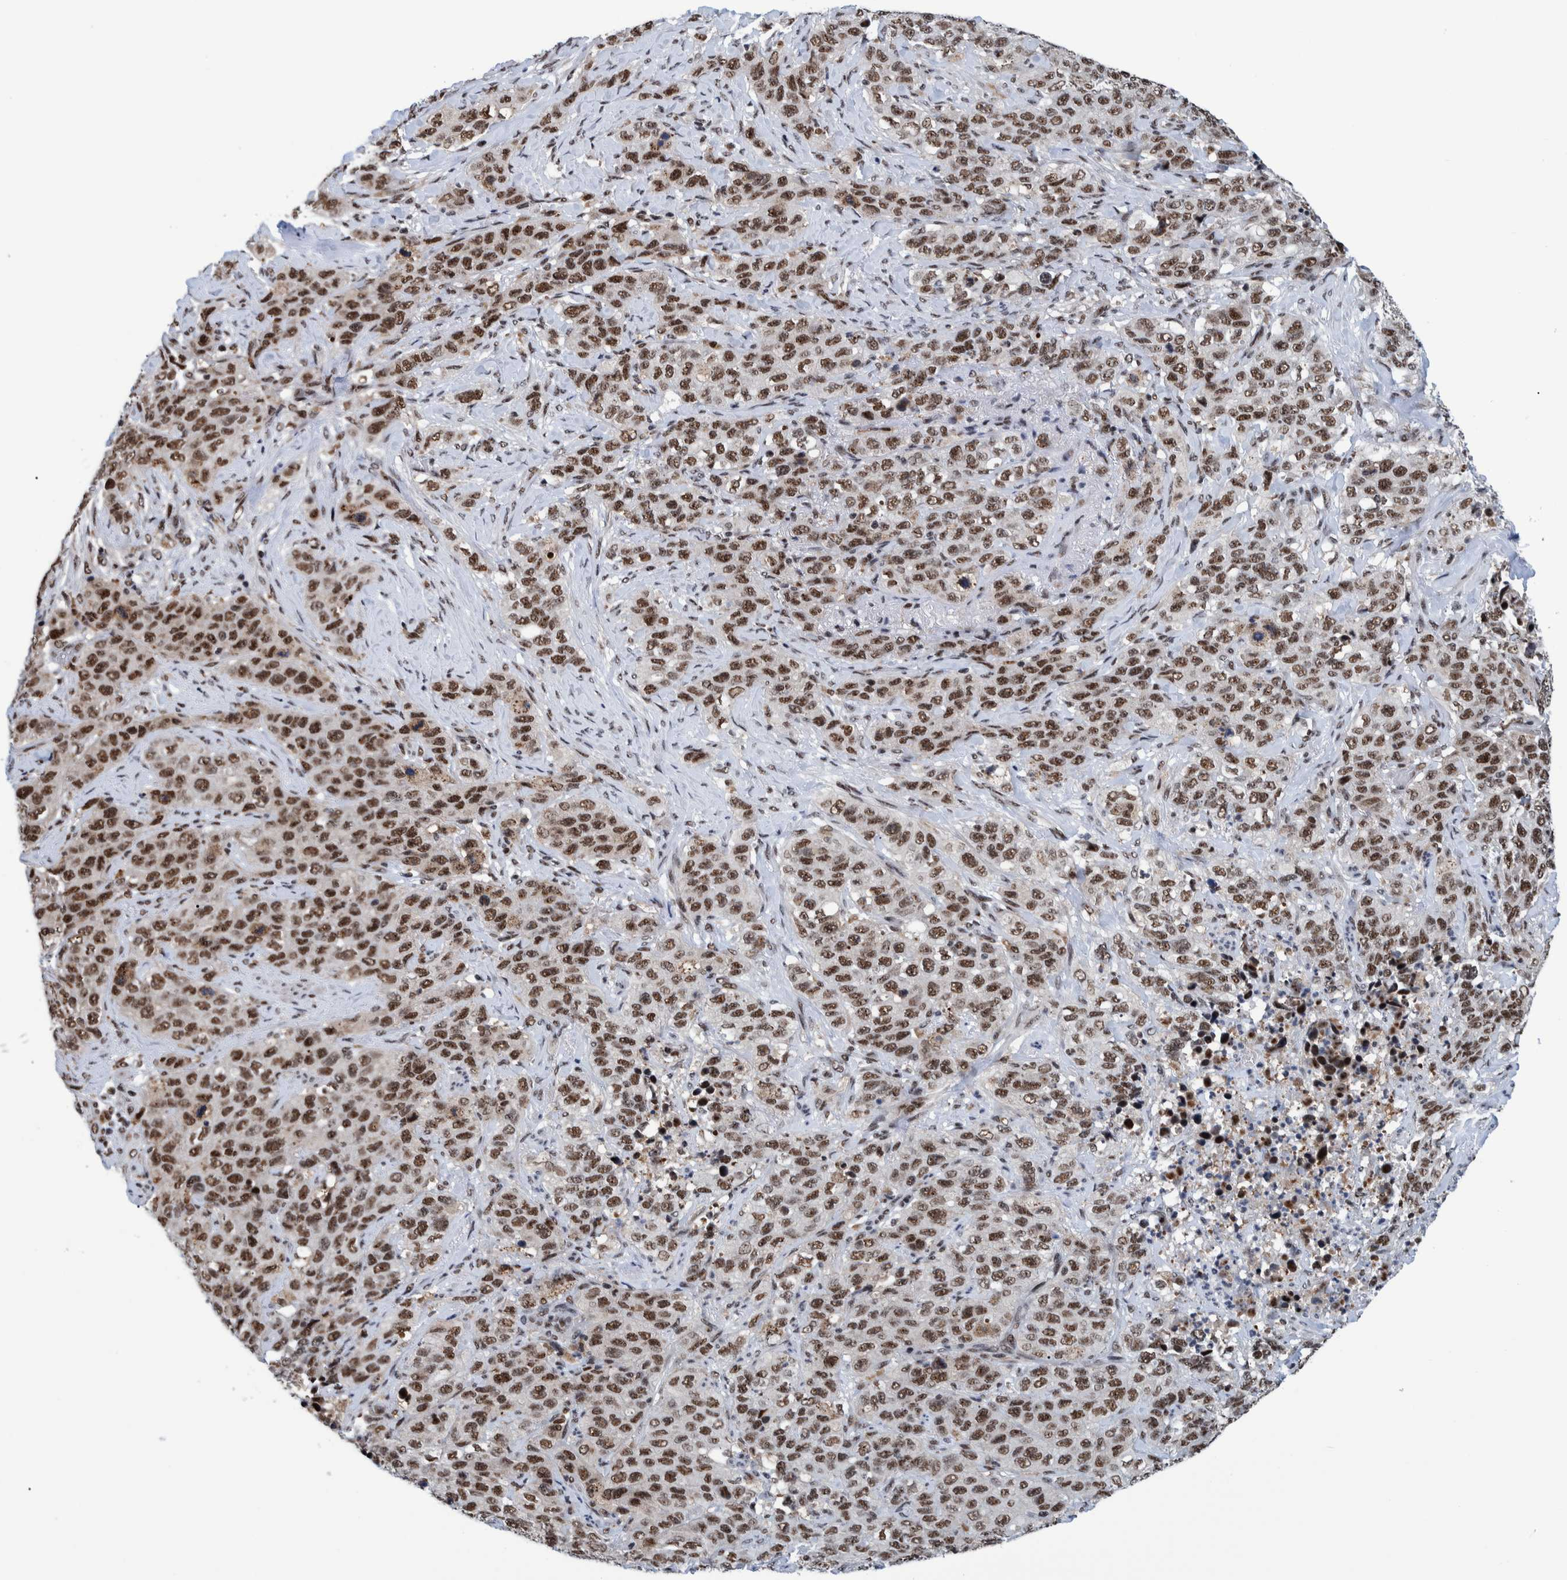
{"staining": {"intensity": "moderate", "quantity": ">75%", "location": "nuclear"}, "tissue": "stomach cancer", "cell_type": "Tumor cells", "image_type": "cancer", "snomed": [{"axis": "morphology", "description": "Adenocarcinoma, NOS"}, {"axis": "topography", "description": "Stomach"}], "caption": "IHC (DAB) staining of human stomach adenocarcinoma displays moderate nuclear protein positivity in about >75% of tumor cells.", "gene": "EFTUD2", "patient": {"sex": "male", "age": 48}}